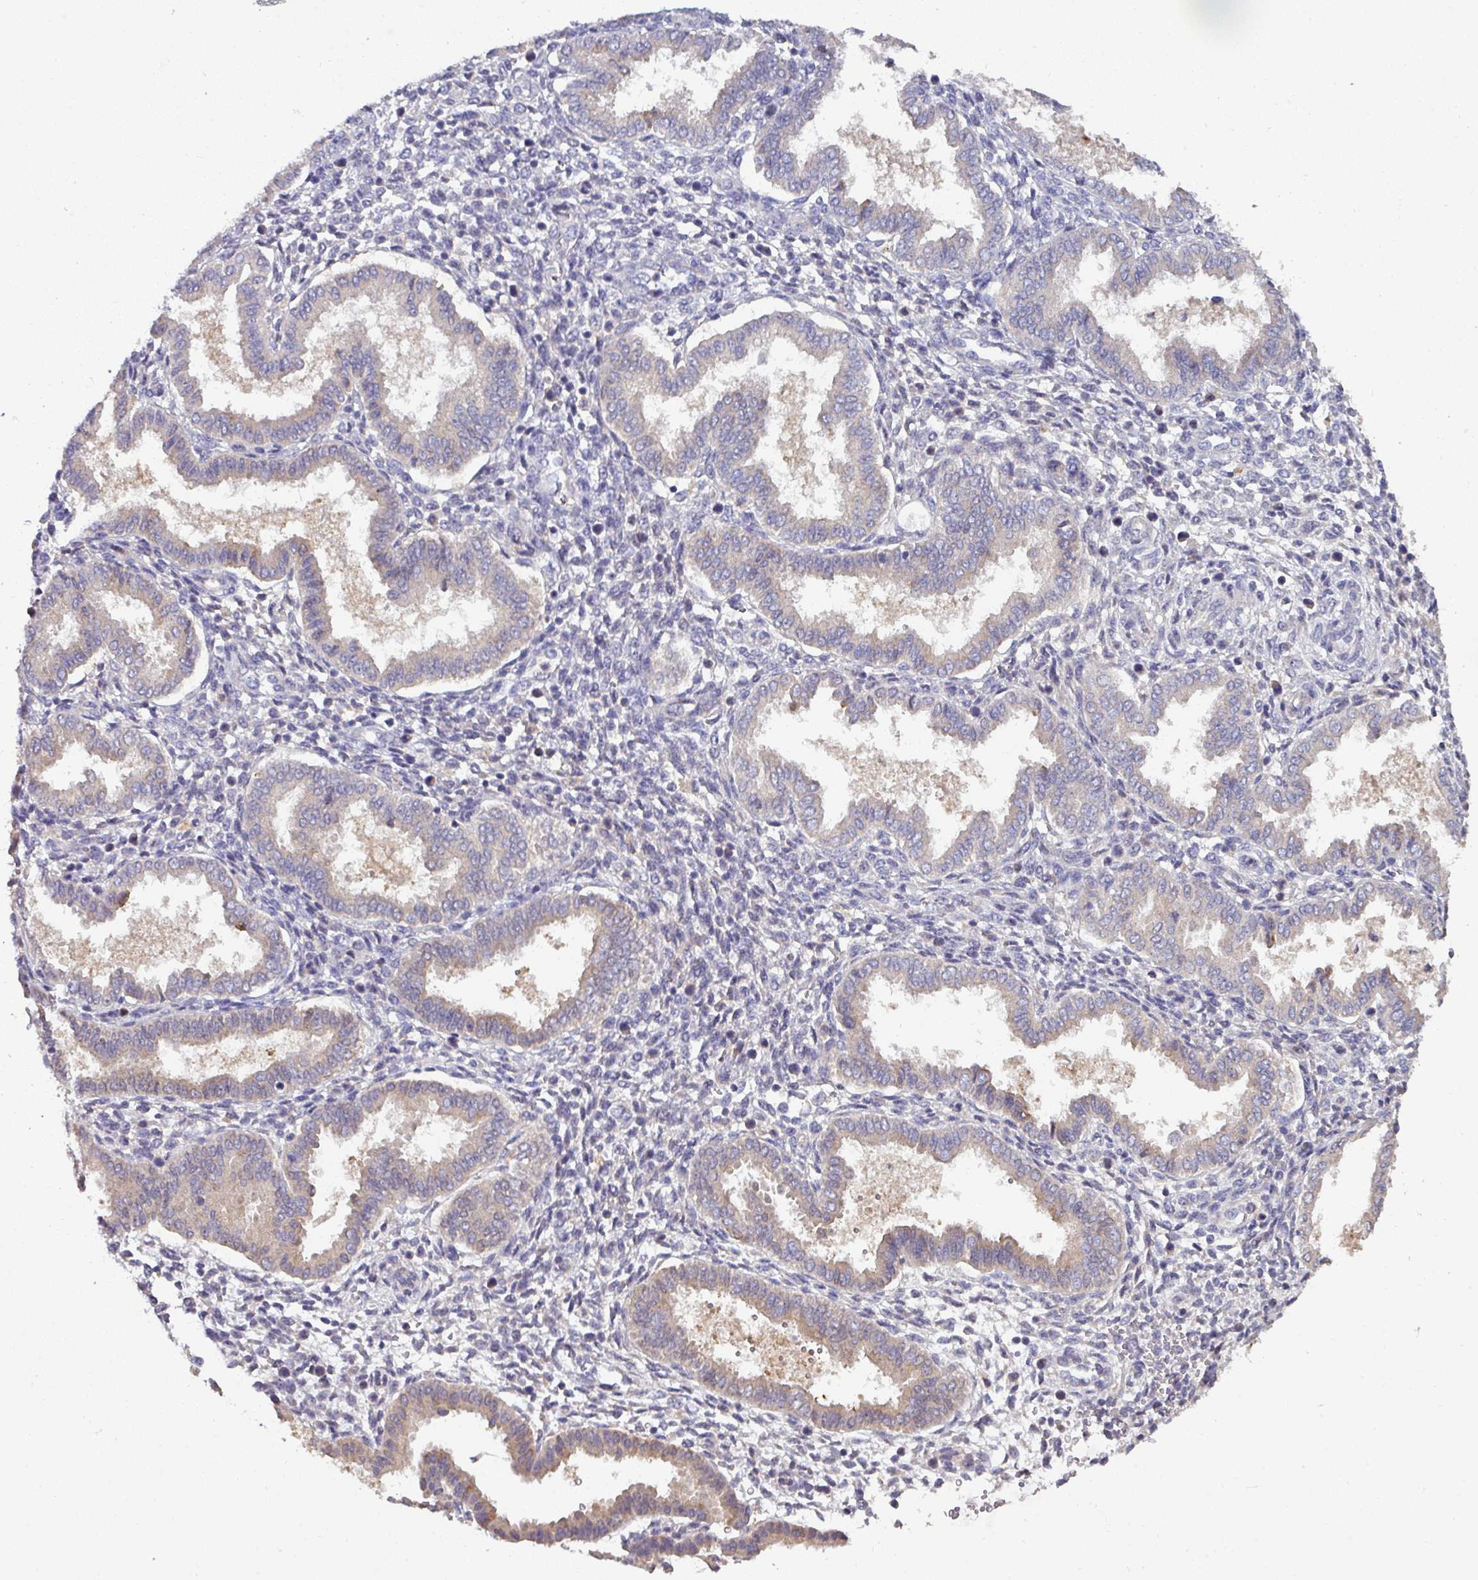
{"staining": {"intensity": "negative", "quantity": "none", "location": "none"}, "tissue": "endometrium", "cell_type": "Cells in endometrial stroma", "image_type": "normal", "snomed": [{"axis": "morphology", "description": "Normal tissue, NOS"}, {"axis": "topography", "description": "Endometrium"}], "caption": "IHC histopathology image of unremarkable endometrium: endometrium stained with DAB (3,3'-diaminobenzidine) displays no significant protein positivity in cells in endometrial stroma.", "gene": "AEBP2", "patient": {"sex": "female", "age": 24}}